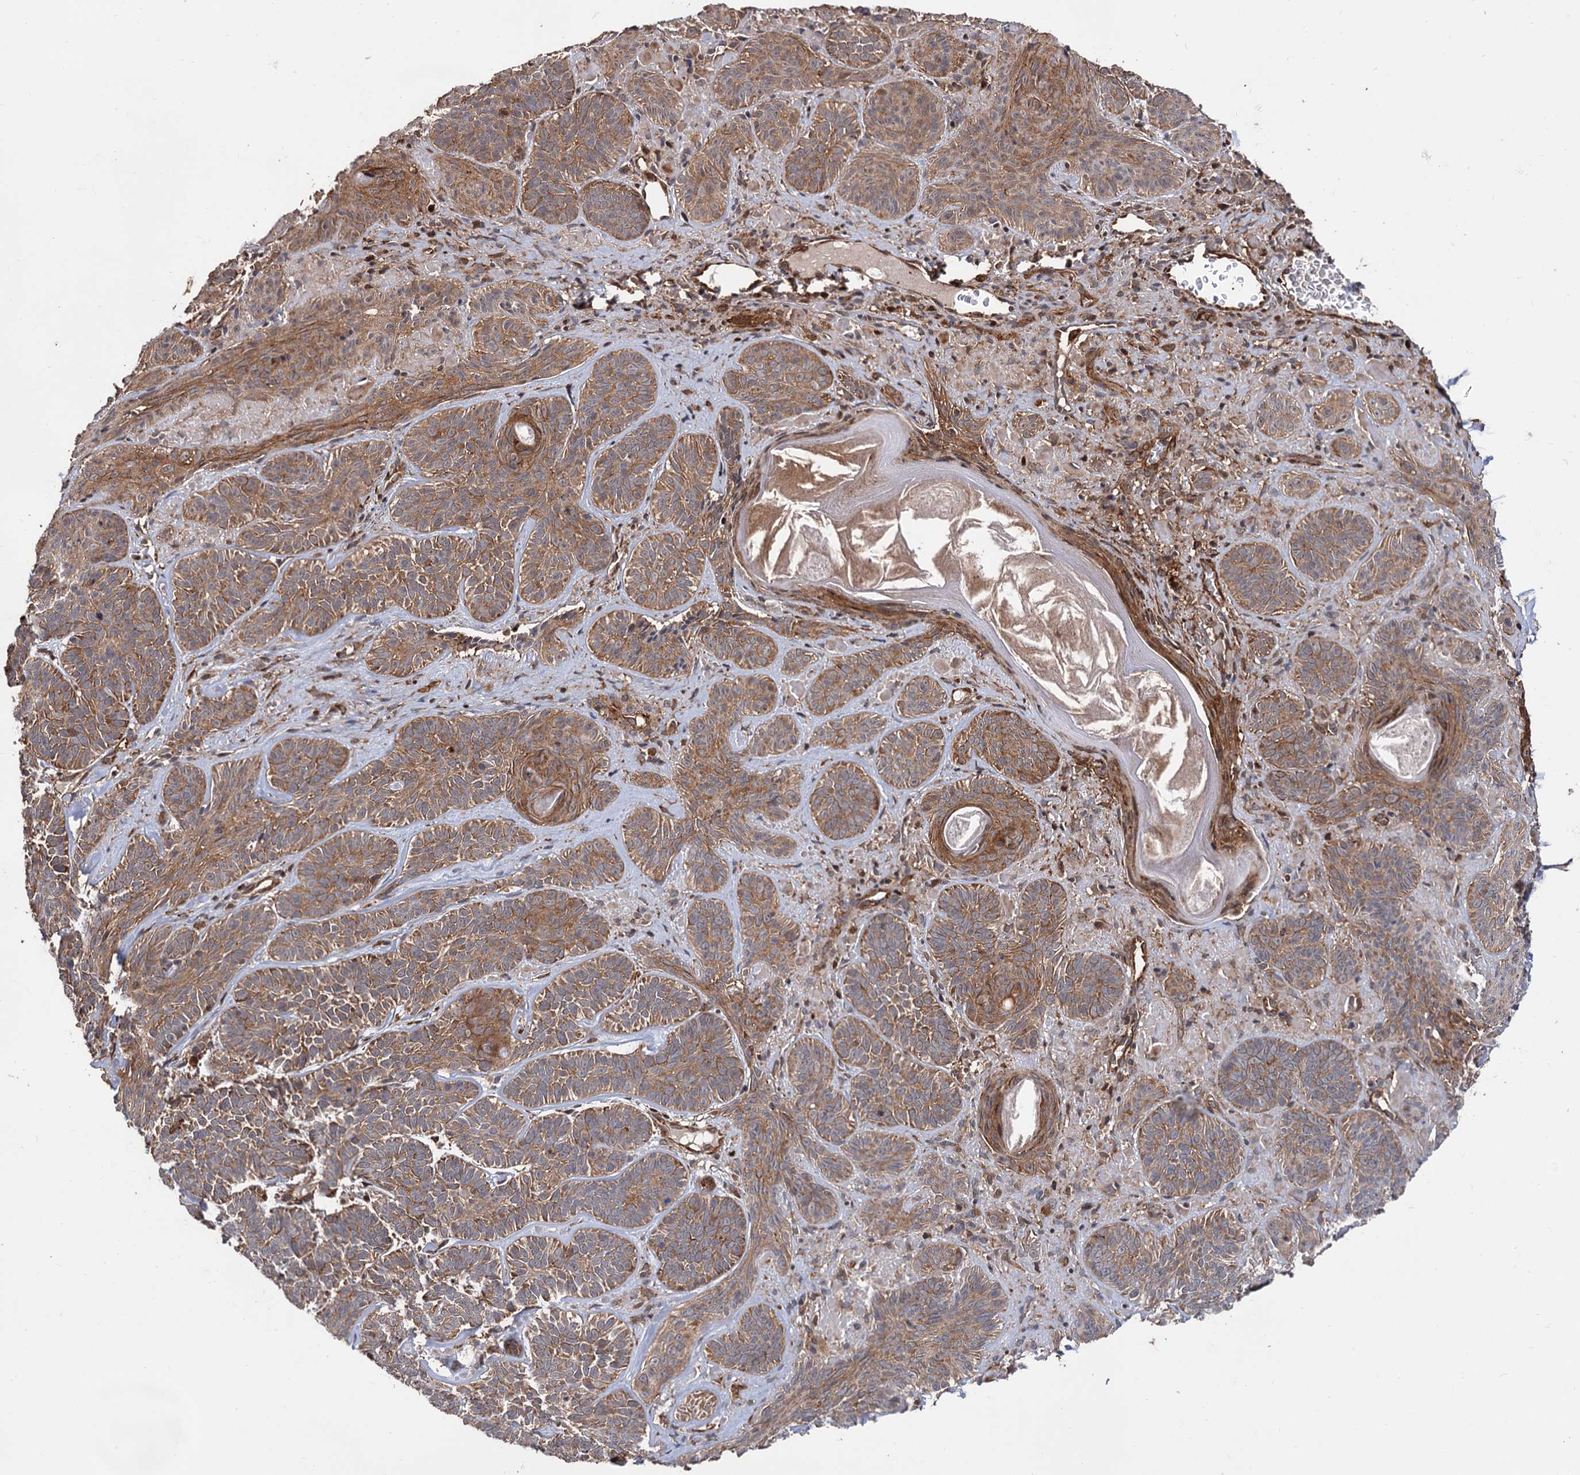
{"staining": {"intensity": "moderate", "quantity": ">75%", "location": "cytoplasmic/membranous"}, "tissue": "skin cancer", "cell_type": "Tumor cells", "image_type": "cancer", "snomed": [{"axis": "morphology", "description": "Basal cell carcinoma"}, {"axis": "topography", "description": "Skin"}], "caption": "Immunohistochemistry (IHC) photomicrograph of neoplastic tissue: human skin cancer (basal cell carcinoma) stained using immunohistochemistry (IHC) exhibits medium levels of moderate protein expression localized specifically in the cytoplasmic/membranous of tumor cells, appearing as a cytoplasmic/membranous brown color.", "gene": "ATP8B4", "patient": {"sex": "male", "age": 85}}